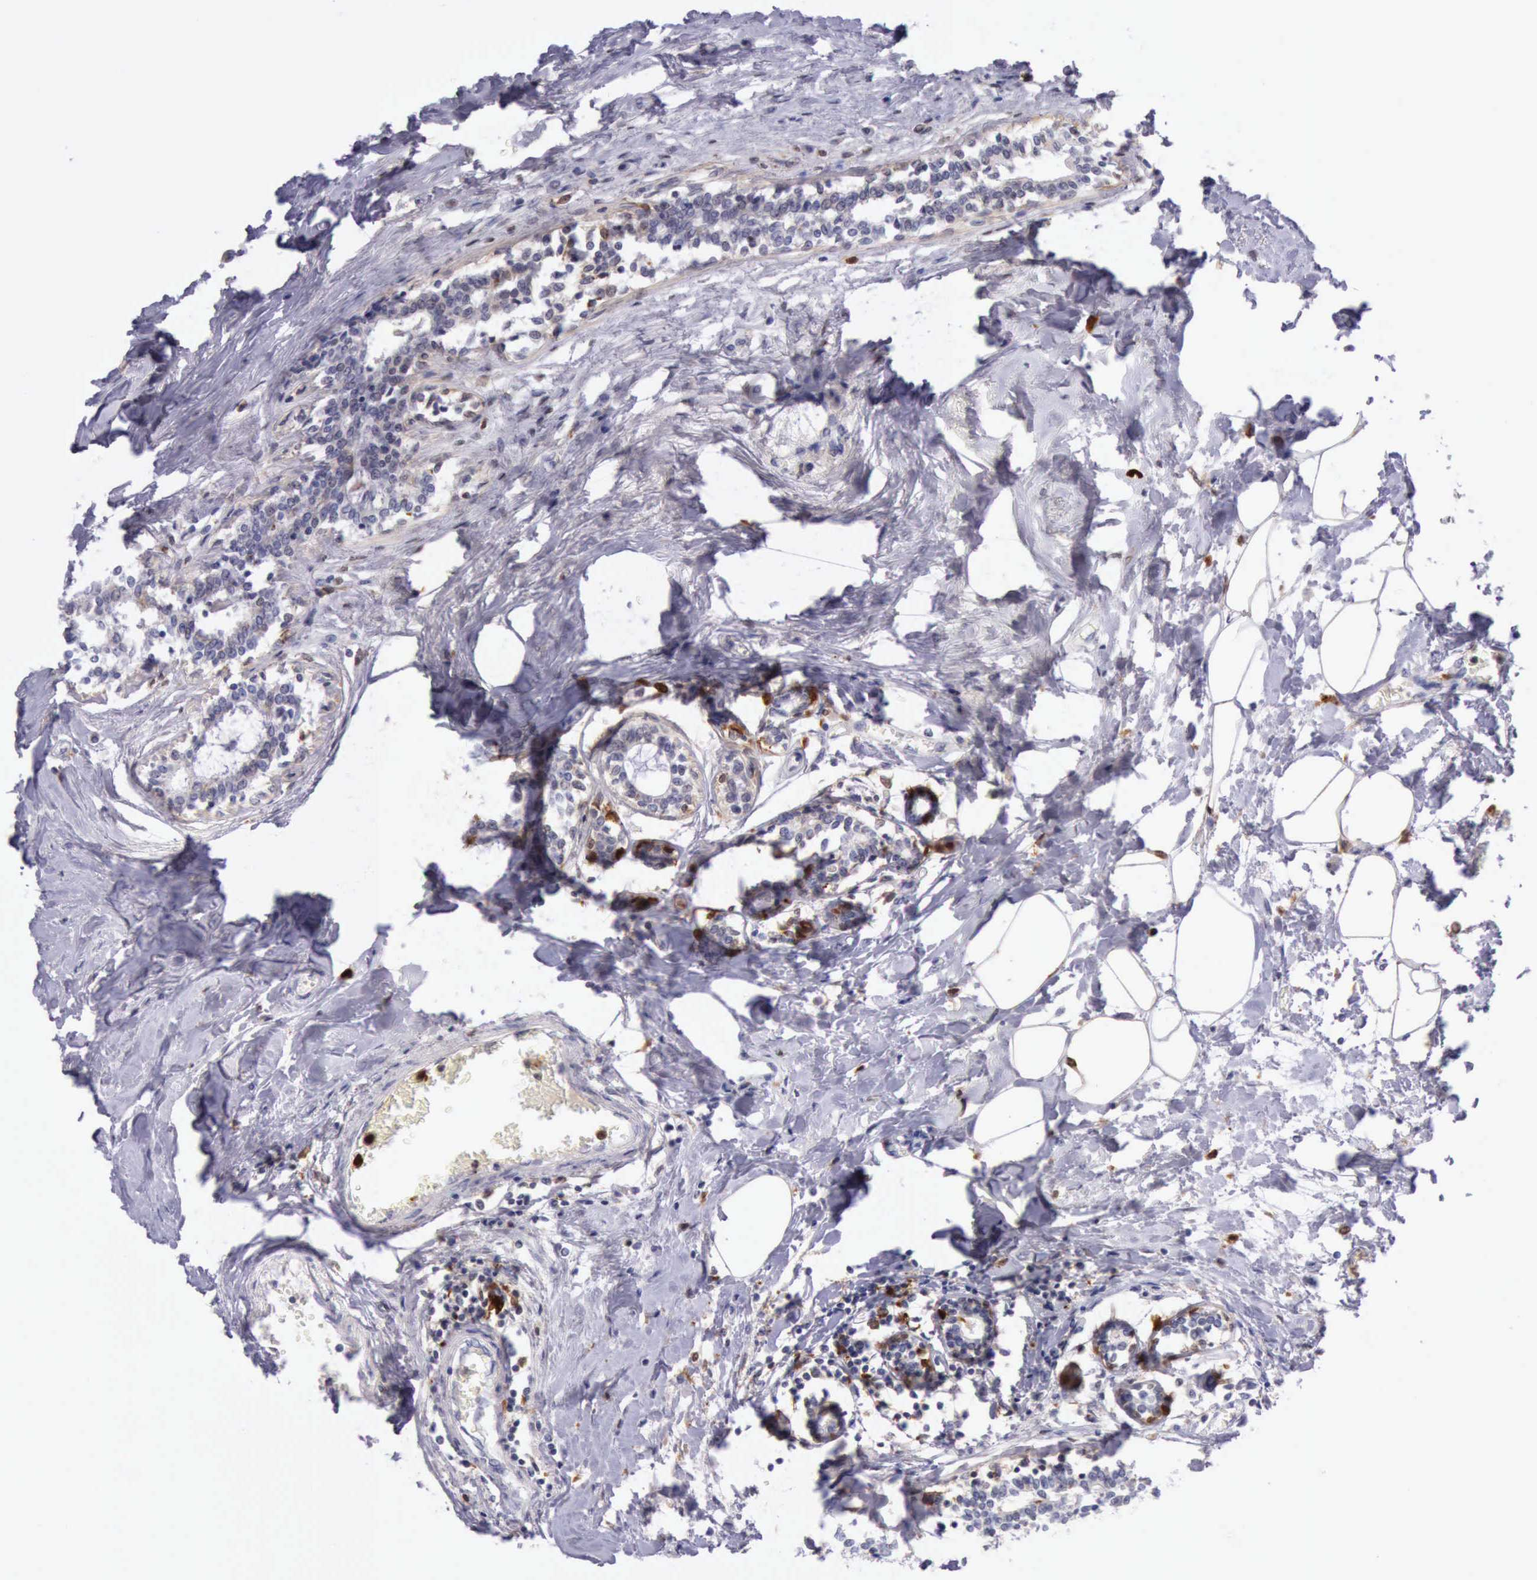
{"staining": {"intensity": "negative", "quantity": "none", "location": "none"}, "tissue": "breast cancer", "cell_type": "Tumor cells", "image_type": "cancer", "snomed": [{"axis": "morphology", "description": "Lobular carcinoma"}, {"axis": "topography", "description": "Breast"}], "caption": "This is an immunohistochemistry micrograph of human breast cancer. There is no positivity in tumor cells.", "gene": "CSTA", "patient": {"sex": "female", "age": 51}}